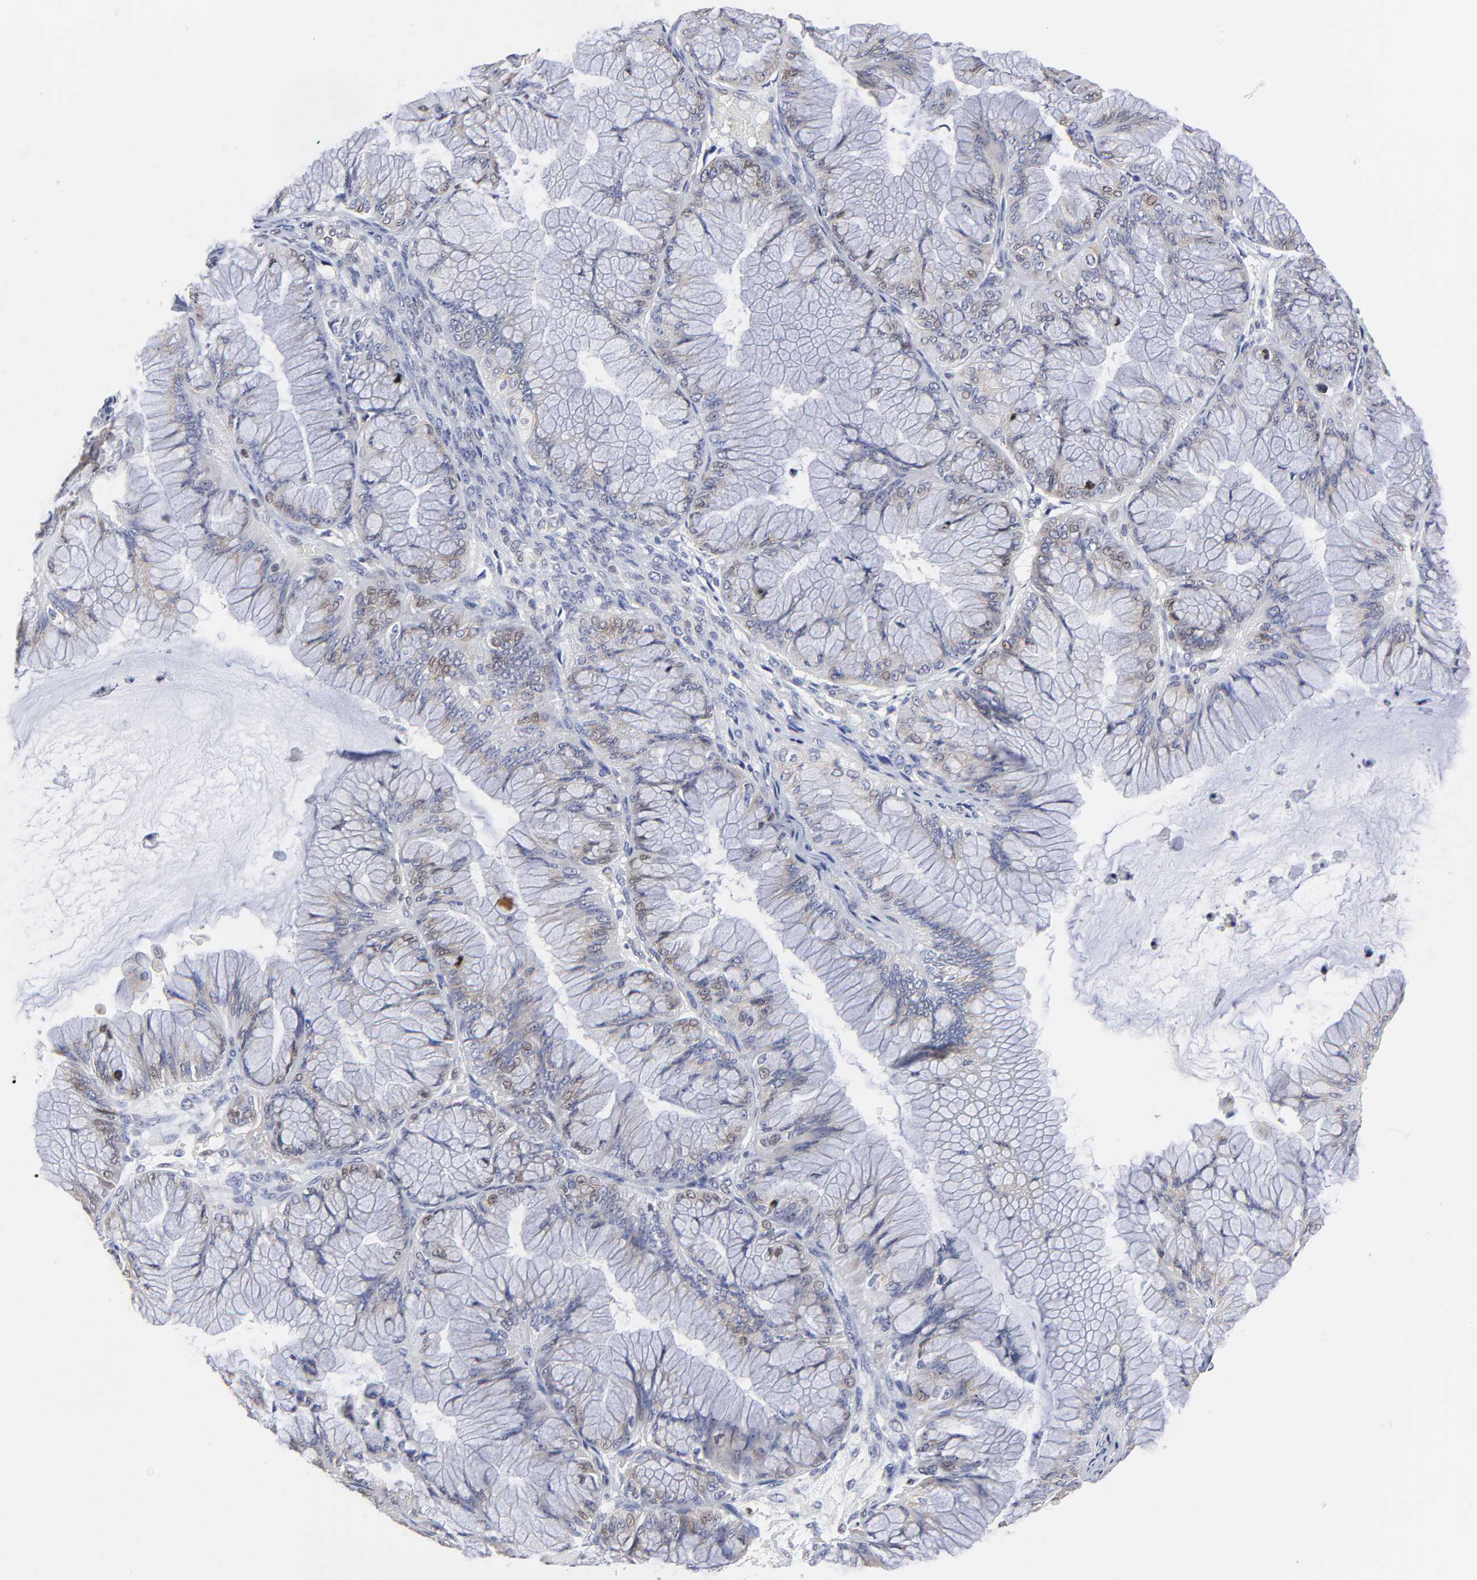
{"staining": {"intensity": "weak", "quantity": "<25%", "location": "cytoplasmic/membranous"}, "tissue": "ovarian cancer", "cell_type": "Tumor cells", "image_type": "cancer", "snomed": [{"axis": "morphology", "description": "Cystadenocarcinoma, mucinous, NOS"}, {"axis": "topography", "description": "Ovary"}], "caption": "Mucinous cystadenocarcinoma (ovarian) was stained to show a protein in brown. There is no significant expression in tumor cells.", "gene": "NCAPH", "patient": {"sex": "female", "age": 63}}